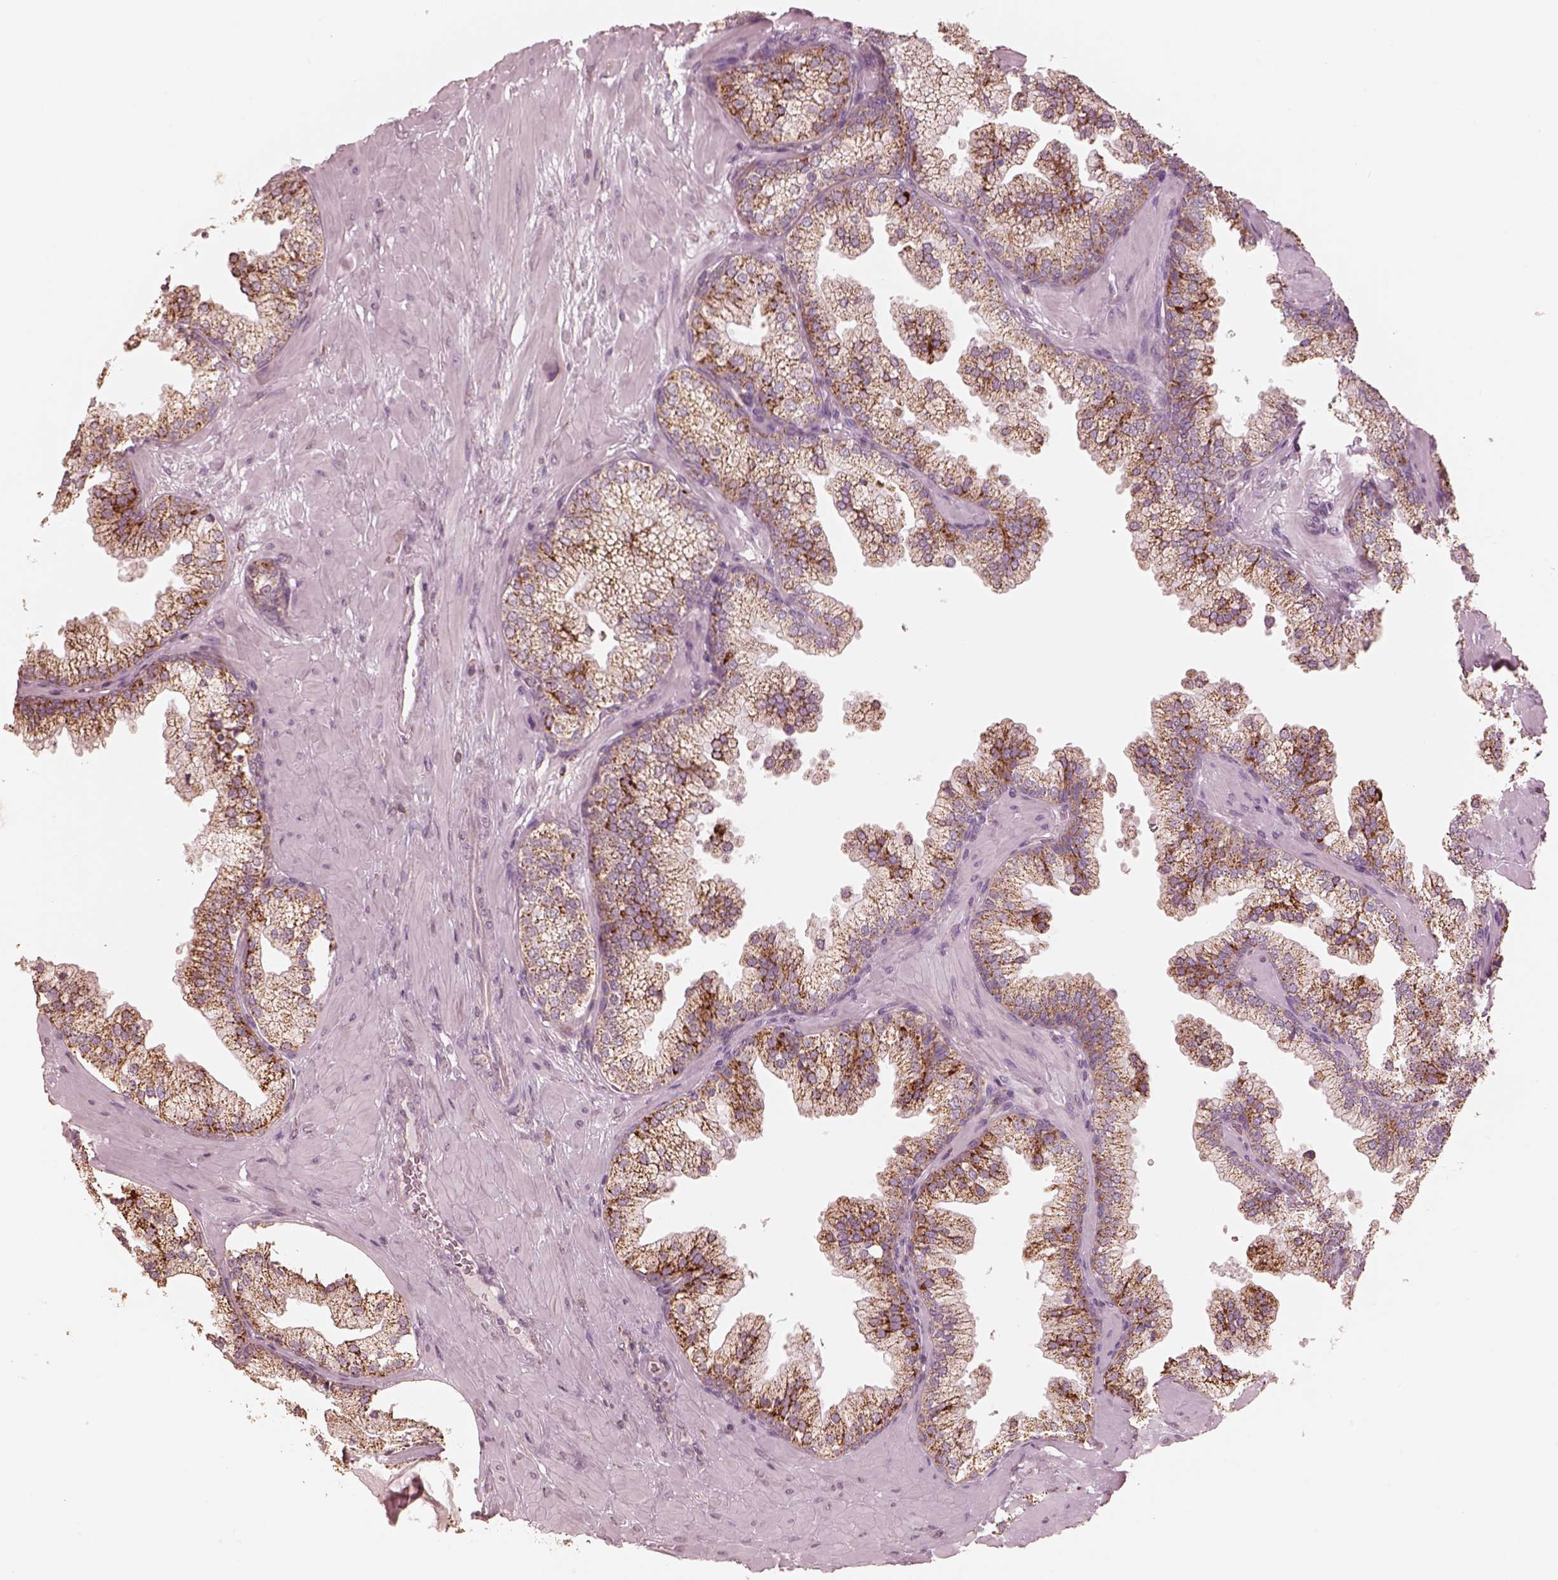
{"staining": {"intensity": "moderate", "quantity": ">75%", "location": "cytoplasmic/membranous"}, "tissue": "prostate", "cell_type": "Glandular cells", "image_type": "normal", "snomed": [{"axis": "morphology", "description": "Normal tissue, NOS"}, {"axis": "topography", "description": "Prostate"}, {"axis": "topography", "description": "Peripheral nerve tissue"}], "caption": "An image showing moderate cytoplasmic/membranous staining in approximately >75% of glandular cells in benign prostate, as visualized by brown immunohistochemical staining.", "gene": "ENTPD6", "patient": {"sex": "male", "age": 61}}